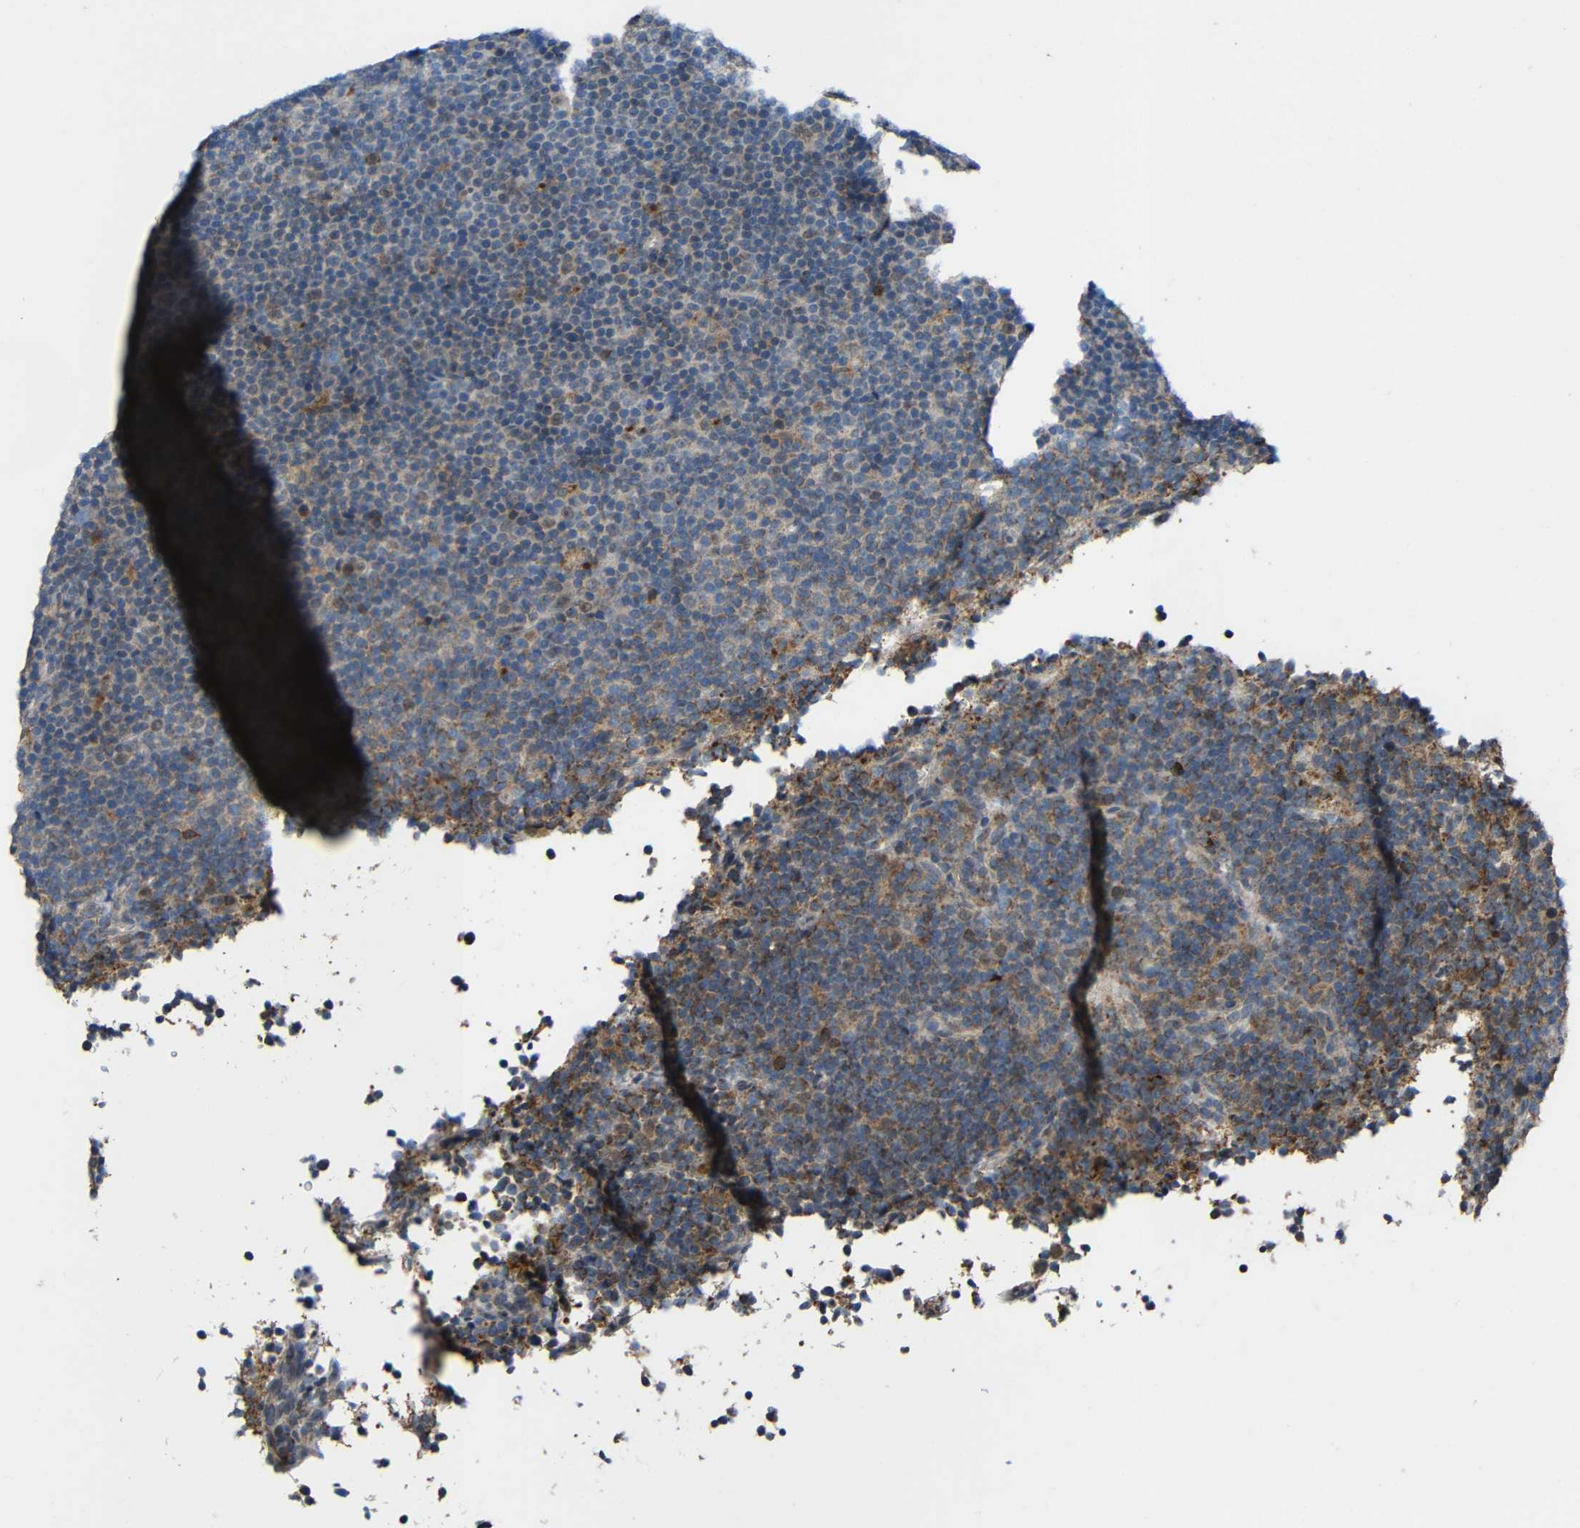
{"staining": {"intensity": "moderate", "quantity": "<25%", "location": "cytoplasmic/membranous"}, "tissue": "lymphoma", "cell_type": "Tumor cells", "image_type": "cancer", "snomed": [{"axis": "morphology", "description": "Malignant lymphoma, non-Hodgkin's type, Low grade"}, {"axis": "topography", "description": "Lymph node"}], "caption": "Protein expression analysis of human lymphoma reveals moderate cytoplasmic/membranous expression in approximately <25% of tumor cells.", "gene": "C1GALT1", "patient": {"sex": "female", "age": 67}}